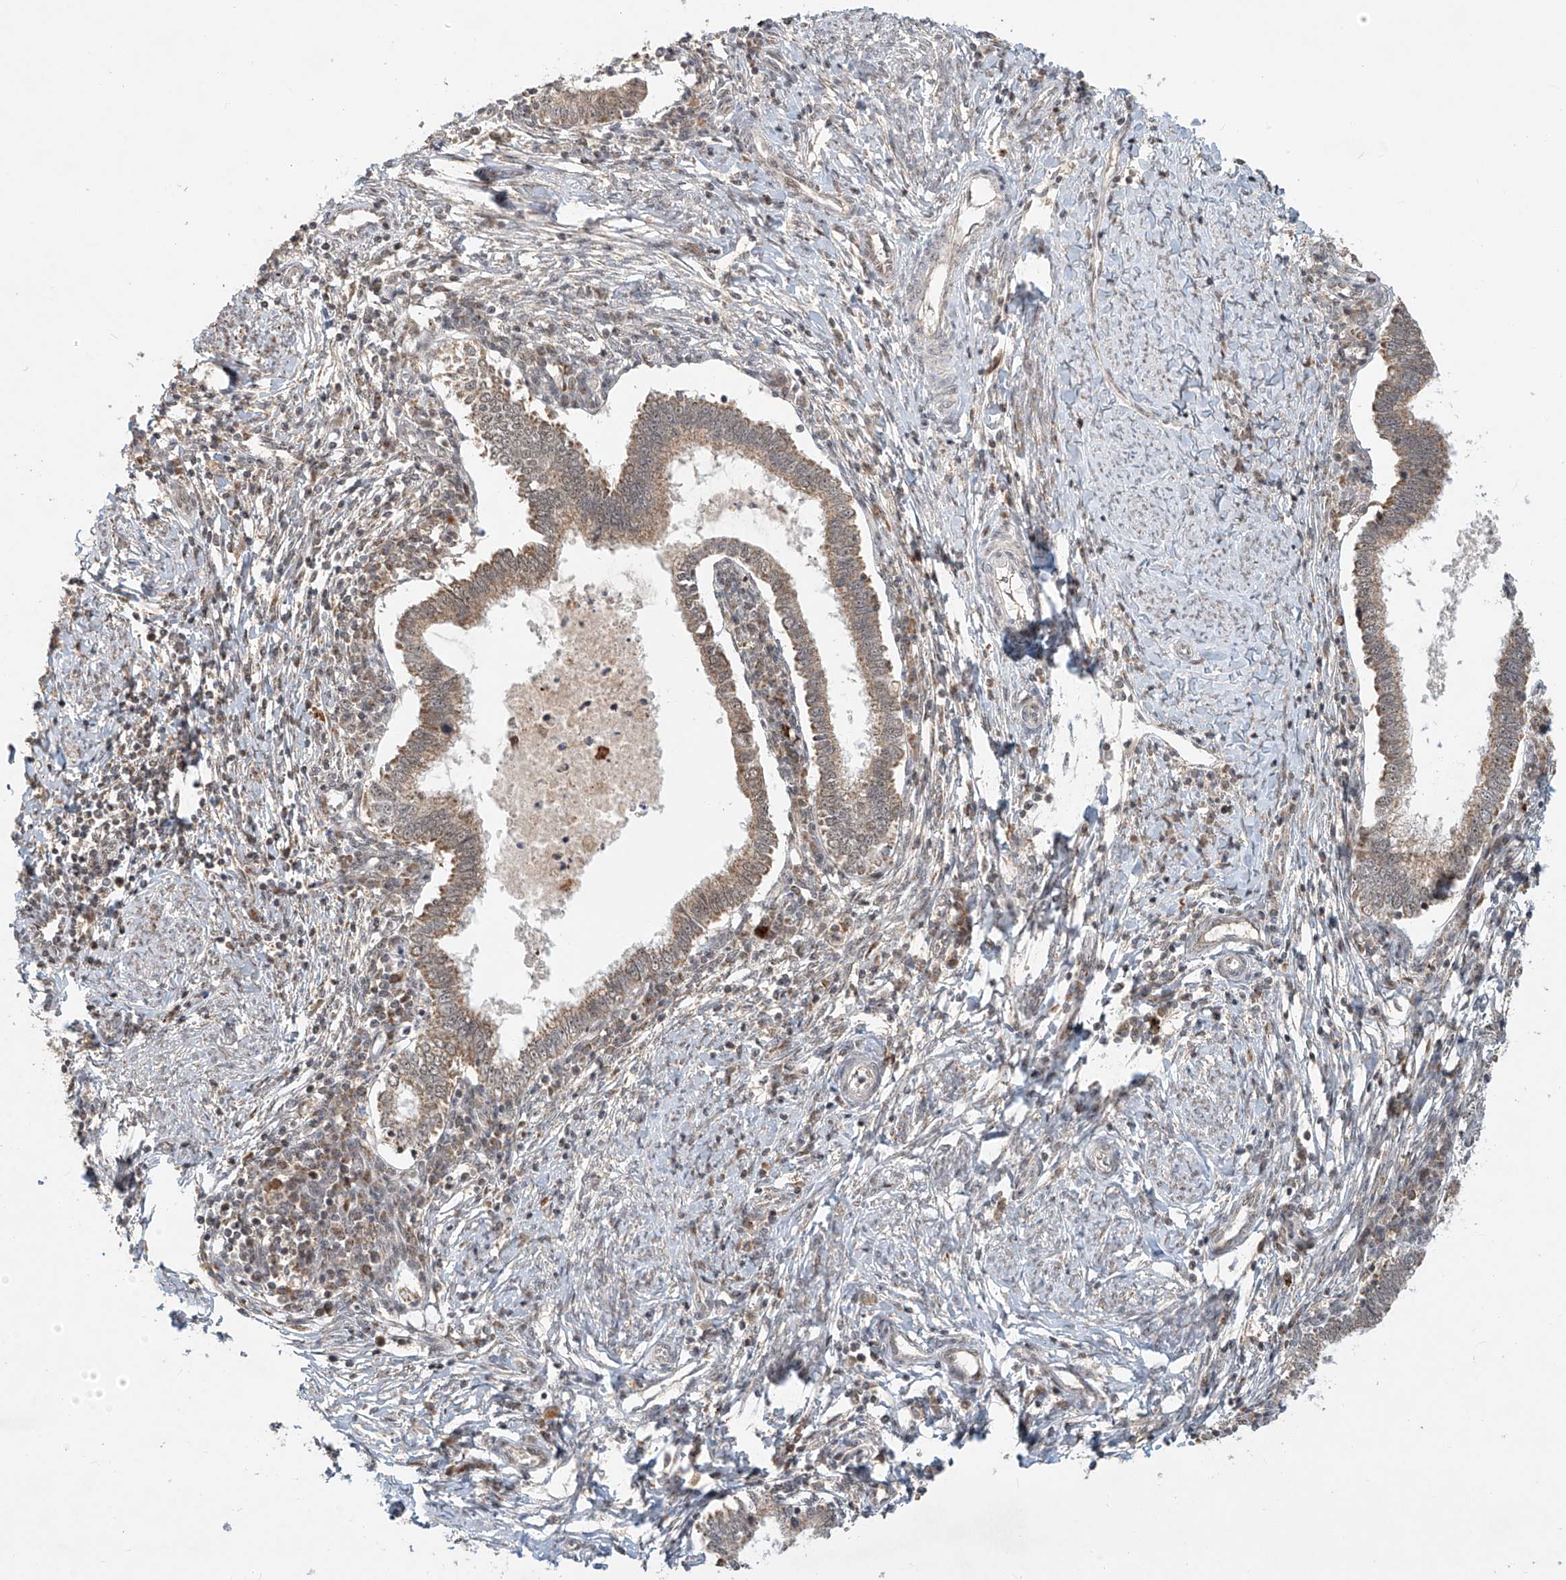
{"staining": {"intensity": "weak", "quantity": "25%-75%", "location": "cytoplasmic/membranous"}, "tissue": "cervical cancer", "cell_type": "Tumor cells", "image_type": "cancer", "snomed": [{"axis": "morphology", "description": "Adenocarcinoma, NOS"}, {"axis": "topography", "description": "Cervix"}], "caption": "Weak cytoplasmic/membranous staining is identified in about 25%-75% of tumor cells in adenocarcinoma (cervical). (DAB IHC, brown staining for protein, blue staining for nuclei).", "gene": "SYTL3", "patient": {"sex": "female", "age": 36}}